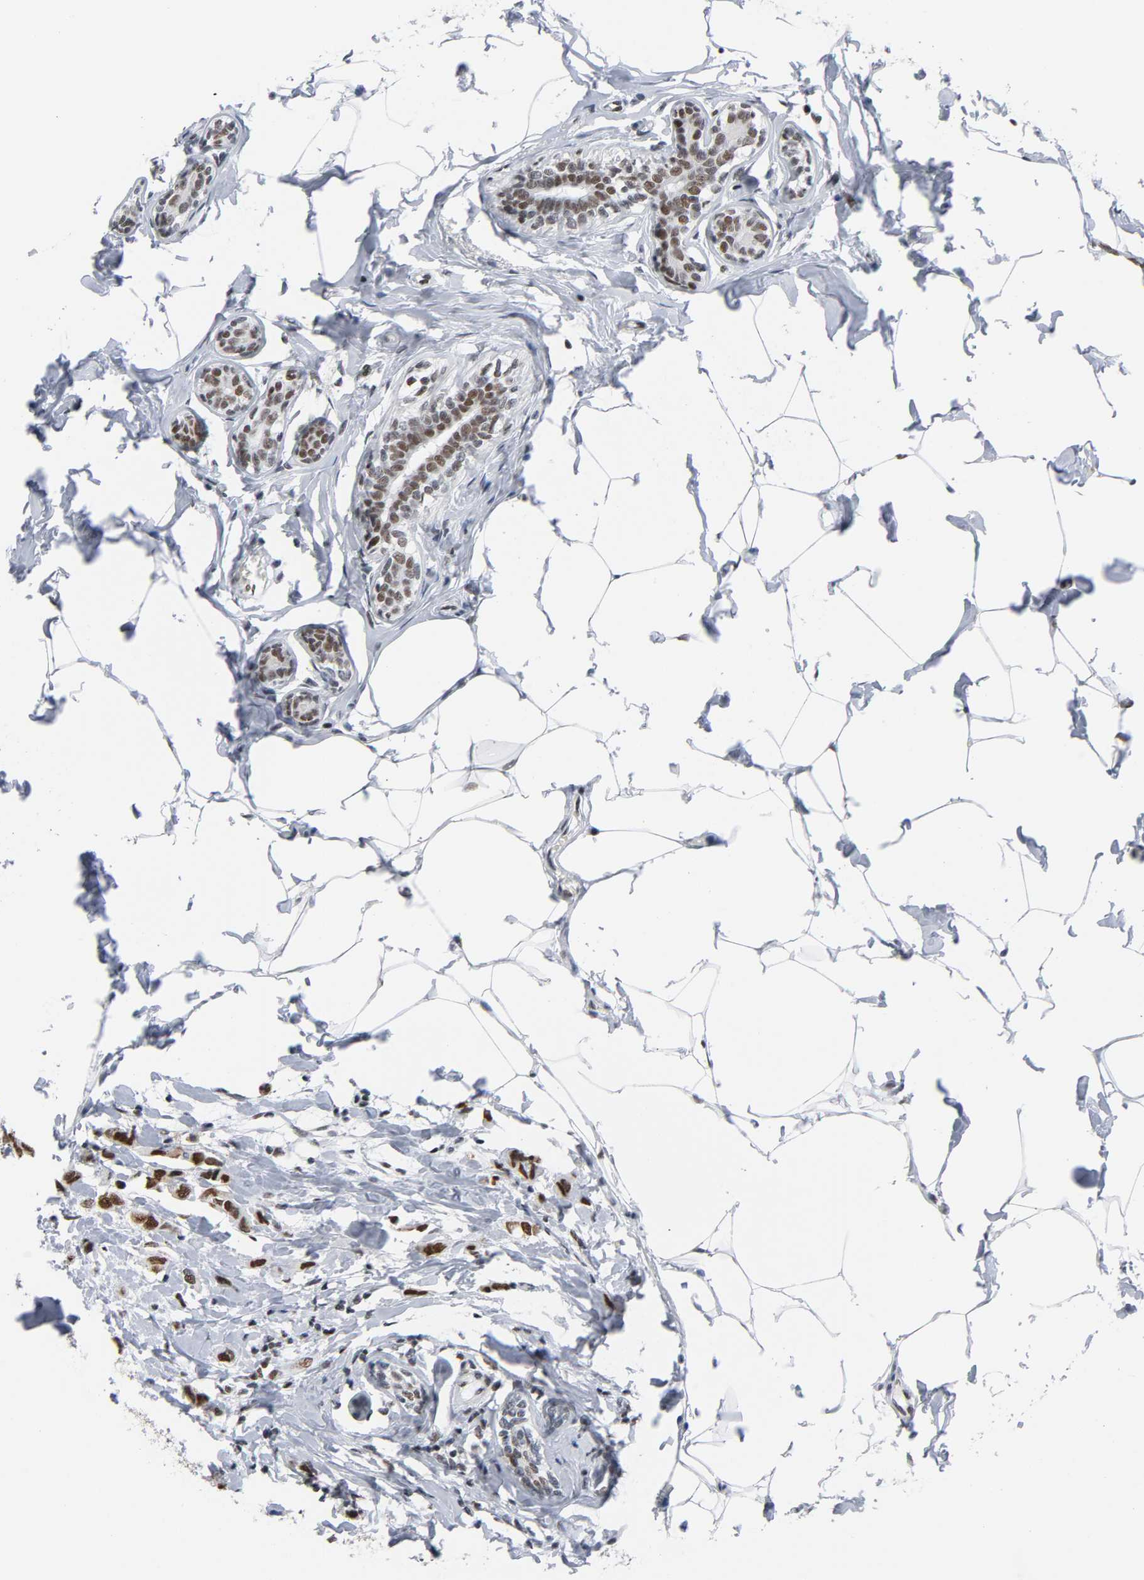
{"staining": {"intensity": "strong", "quantity": ">75%", "location": "nuclear"}, "tissue": "breast cancer", "cell_type": "Tumor cells", "image_type": "cancer", "snomed": [{"axis": "morphology", "description": "Normal tissue, NOS"}, {"axis": "morphology", "description": "Duct carcinoma"}, {"axis": "topography", "description": "Breast"}], "caption": "Human infiltrating ductal carcinoma (breast) stained with a brown dye demonstrates strong nuclear positive staining in approximately >75% of tumor cells.", "gene": "CSTF2", "patient": {"sex": "female", "age": 50}}